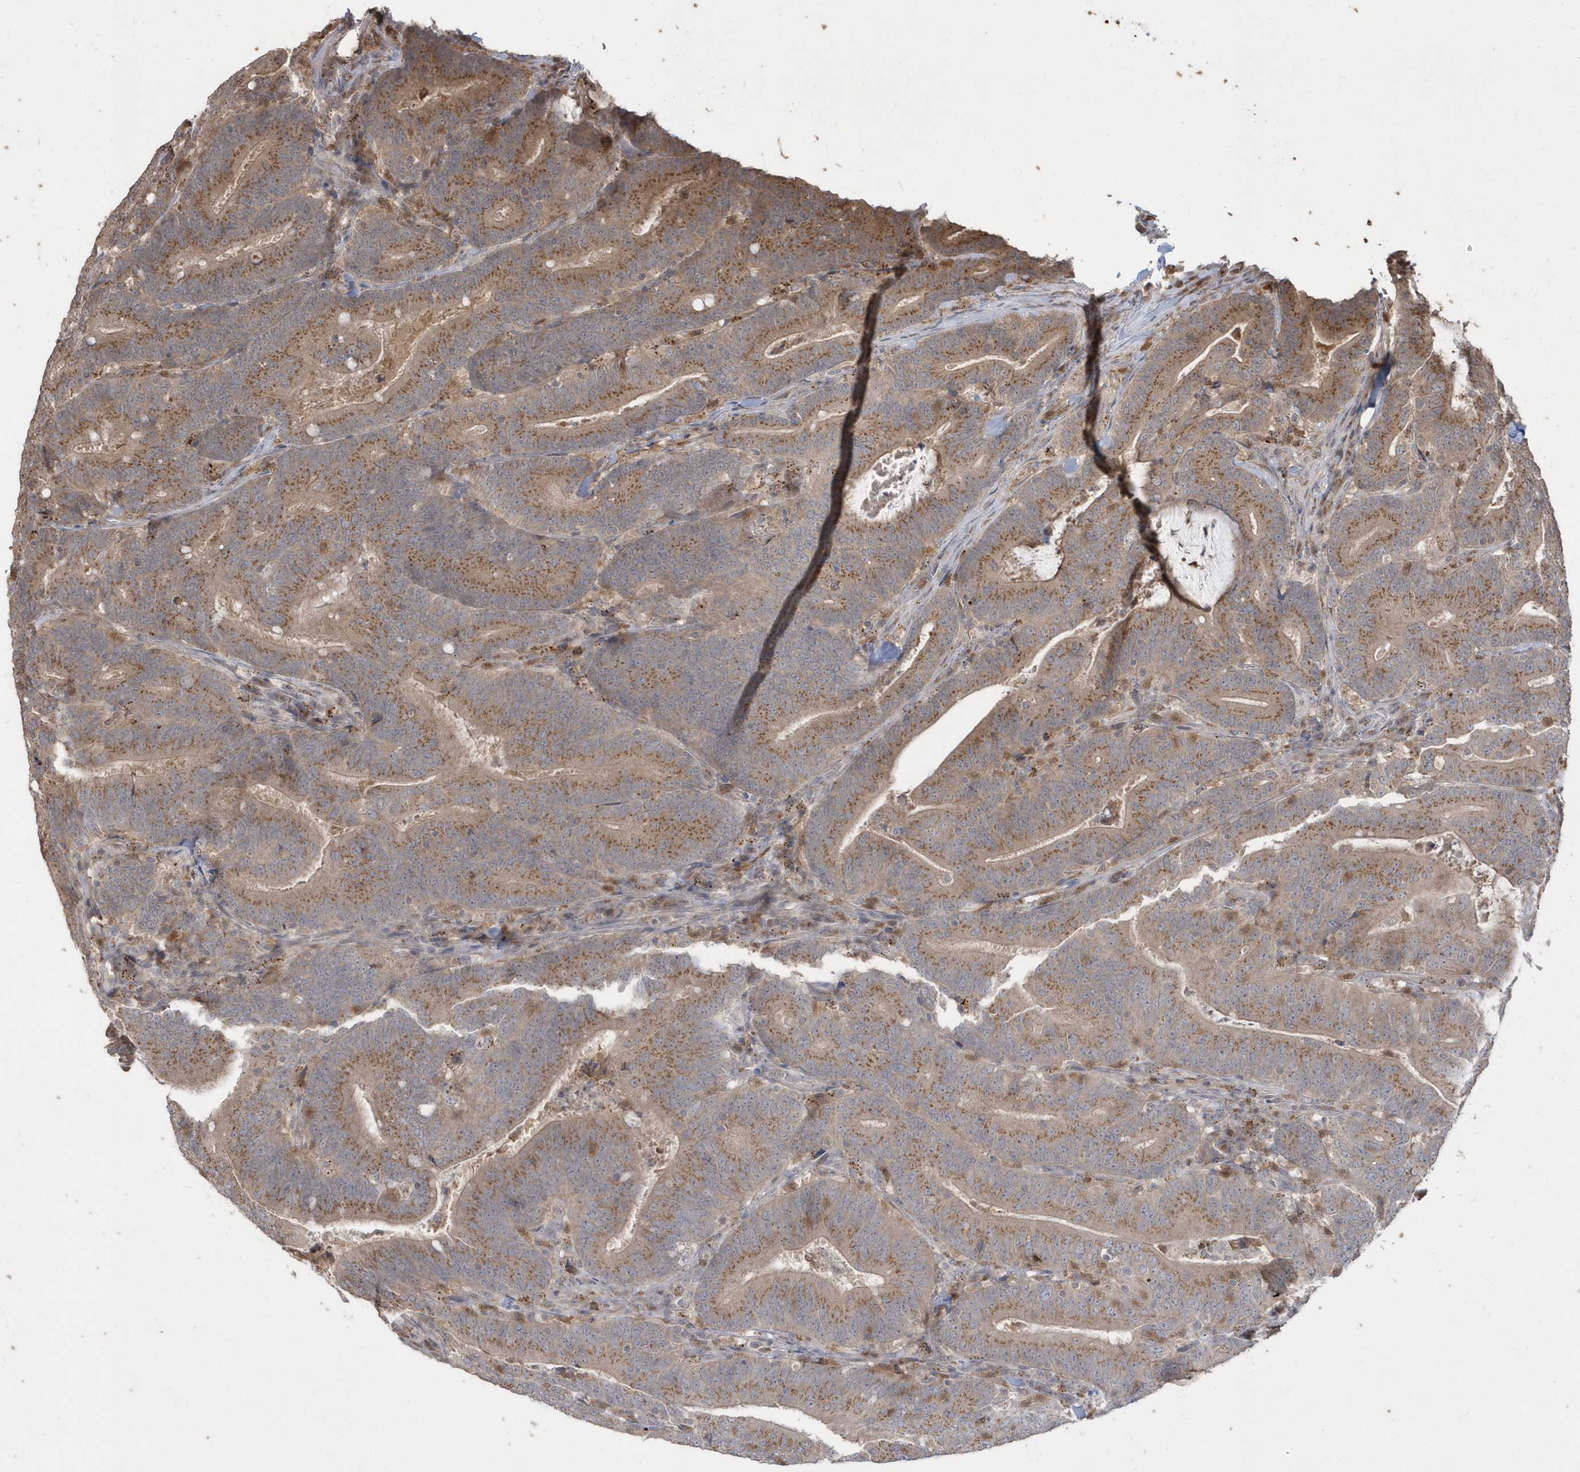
{"staining": {"intensity": "moderate", "quantity": ">75%", "location": "cytoplasmic/membranous"}, "tissue": "colorectal cancer", "cell_type": "Tumor cells", "image_type": "cancer", "snomed": [{"axis": "morphology", "description": "Adenocarcinoma, NOS"}, {"axis": "topography", "description": "Colon"}], "caption": "A histopathology image showing moderate cytoplasmic/membranous positivity in approximately >75% of tumor cells in colorectal cancer, as visualized by brown immunohistochemical staining.", "gene": "GEMIN6", "patient": {"sex": "female", "age": 66}}